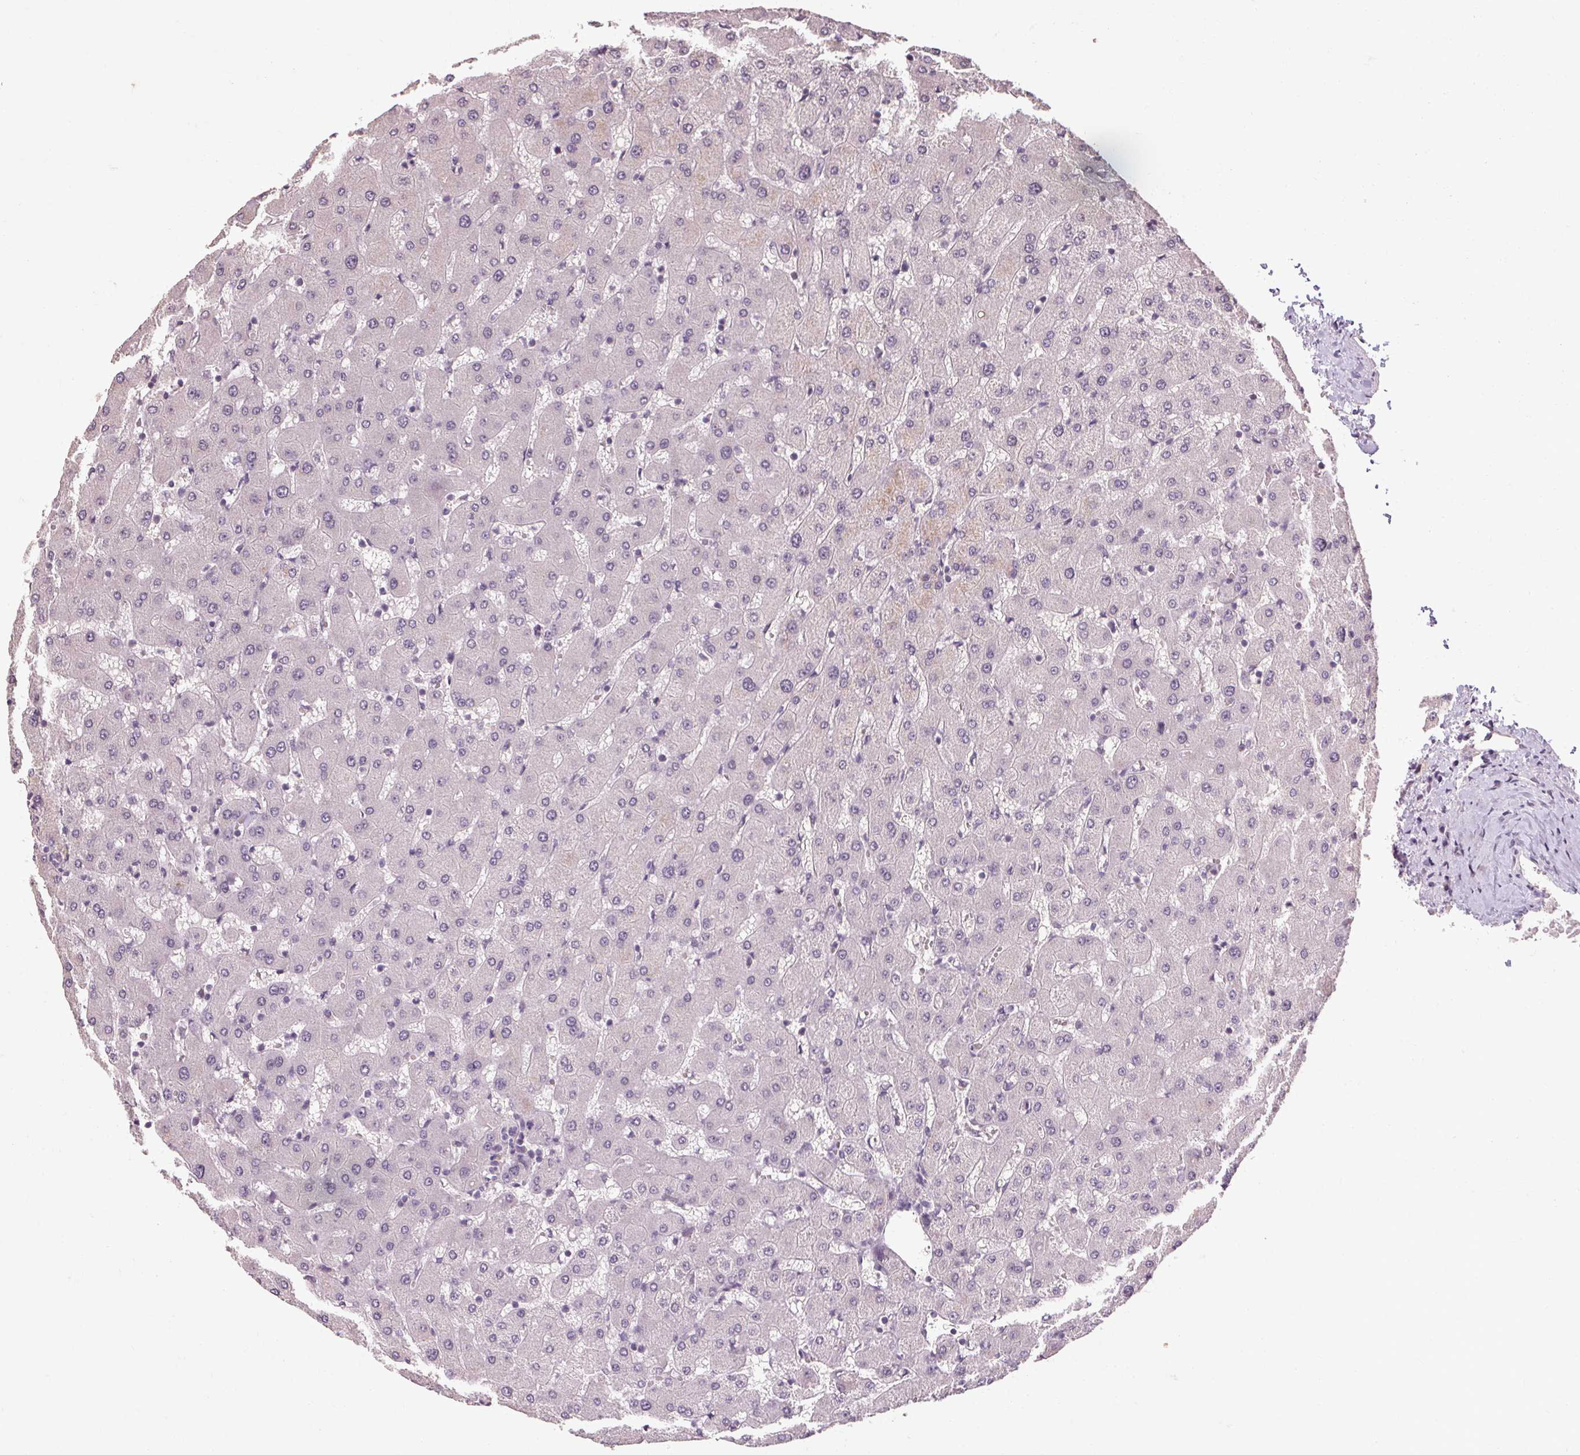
{"staining": {"intensity": "negative", "quantity": "none", "location": "none"}, "tissue": "liver", "cell_type": "Cholangiocytes", "image_type": "normal", "snomed": [{"axis": "morphology", "description": "Normal tissue, NOS"}, {"axis": "topography", "description": "Liver"}], "caption": "Immunohistochemical staining of normal liver shows no significant staining in cholangiocytes.", "gene": "POMC", "patient": {"sex": "female", "age": 63}}